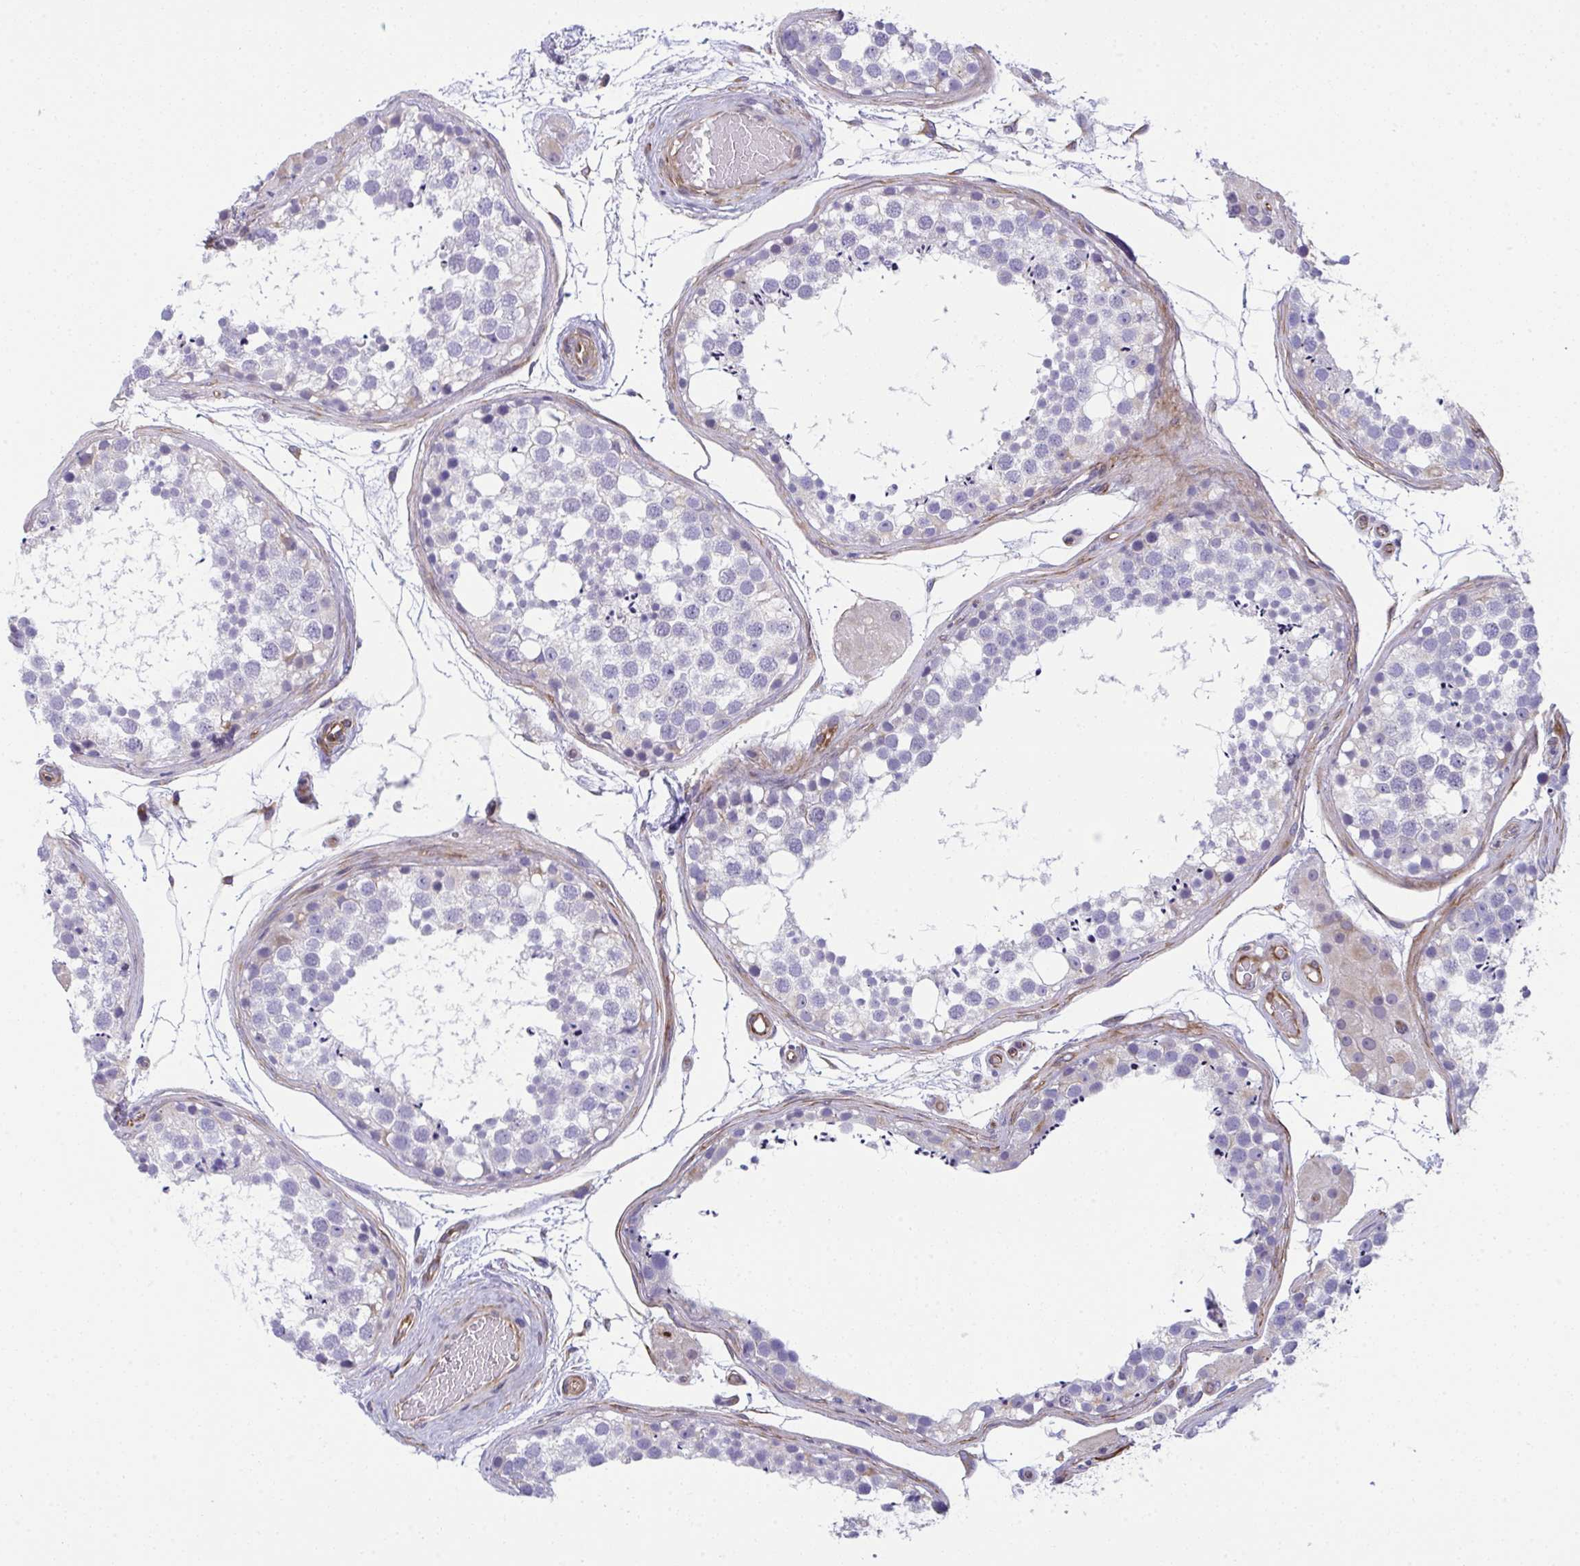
{"staining": {"intensity": "negative", "quantity": "none", "location": "none"}, "tissue": "testis", "cell_type": "Cells in seminiferous ducts", "image_type": "normal", "snomed": [{"axis": "morphology", "description": "Normal tissue, NOS"}, {"axis": "morphology", "description": "Seminoma, NOS"}, {"axis": "topography", "description": "Testis"}], "caption": "DAB immunohistochemical staining of benign human testis shows no significant expression in cells in seminiferous ducts. (DAB immunohistochemistry (IHC) visualized using brightfield microscopy, high magnification).", "gene": "MYL12A", "patient": {"sex": "male", "age": 65}}